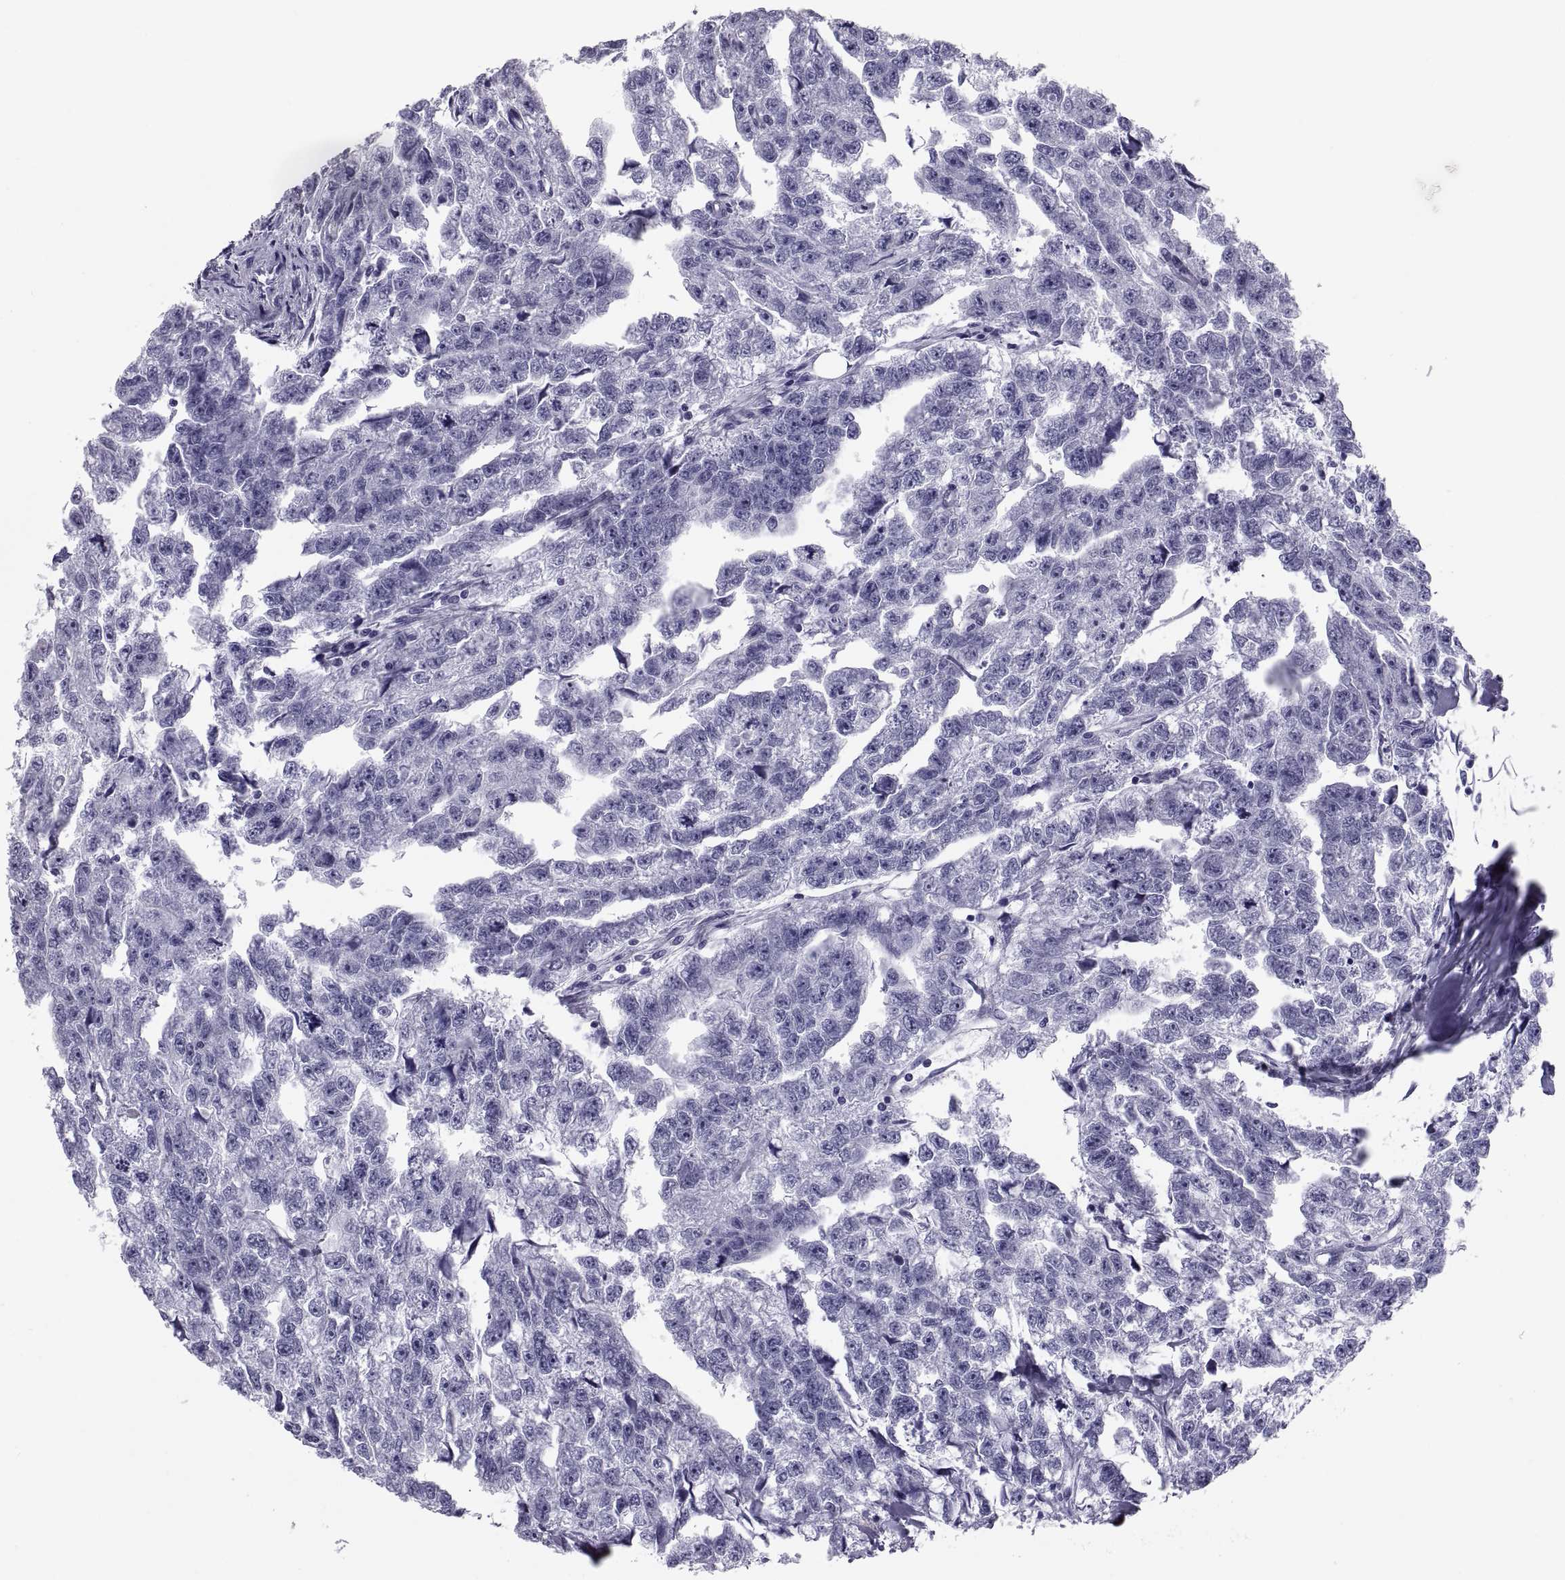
{"staining": {"intensity": "negative", "quantity": "none", "location": "none"}, "tissue": "testis cancer", "cell_type": "Tumor cells", "image_type": "cancer", "snomed": [{"axis": "morphology", "description": "Carcinoma, Embryonal, NOS"}, {"axis": "morphology", "description": "Teratoma, malignant, NOS"}, {"axis": "topography", "description": "Testis"}], "caption": "Immunohistochemistry (IHC) of embryonal carcinoma (testis) demonstrates no staining in tumor cells.", "gene": "DEFB129", "patient": {"sex": "male", "age": 44}}